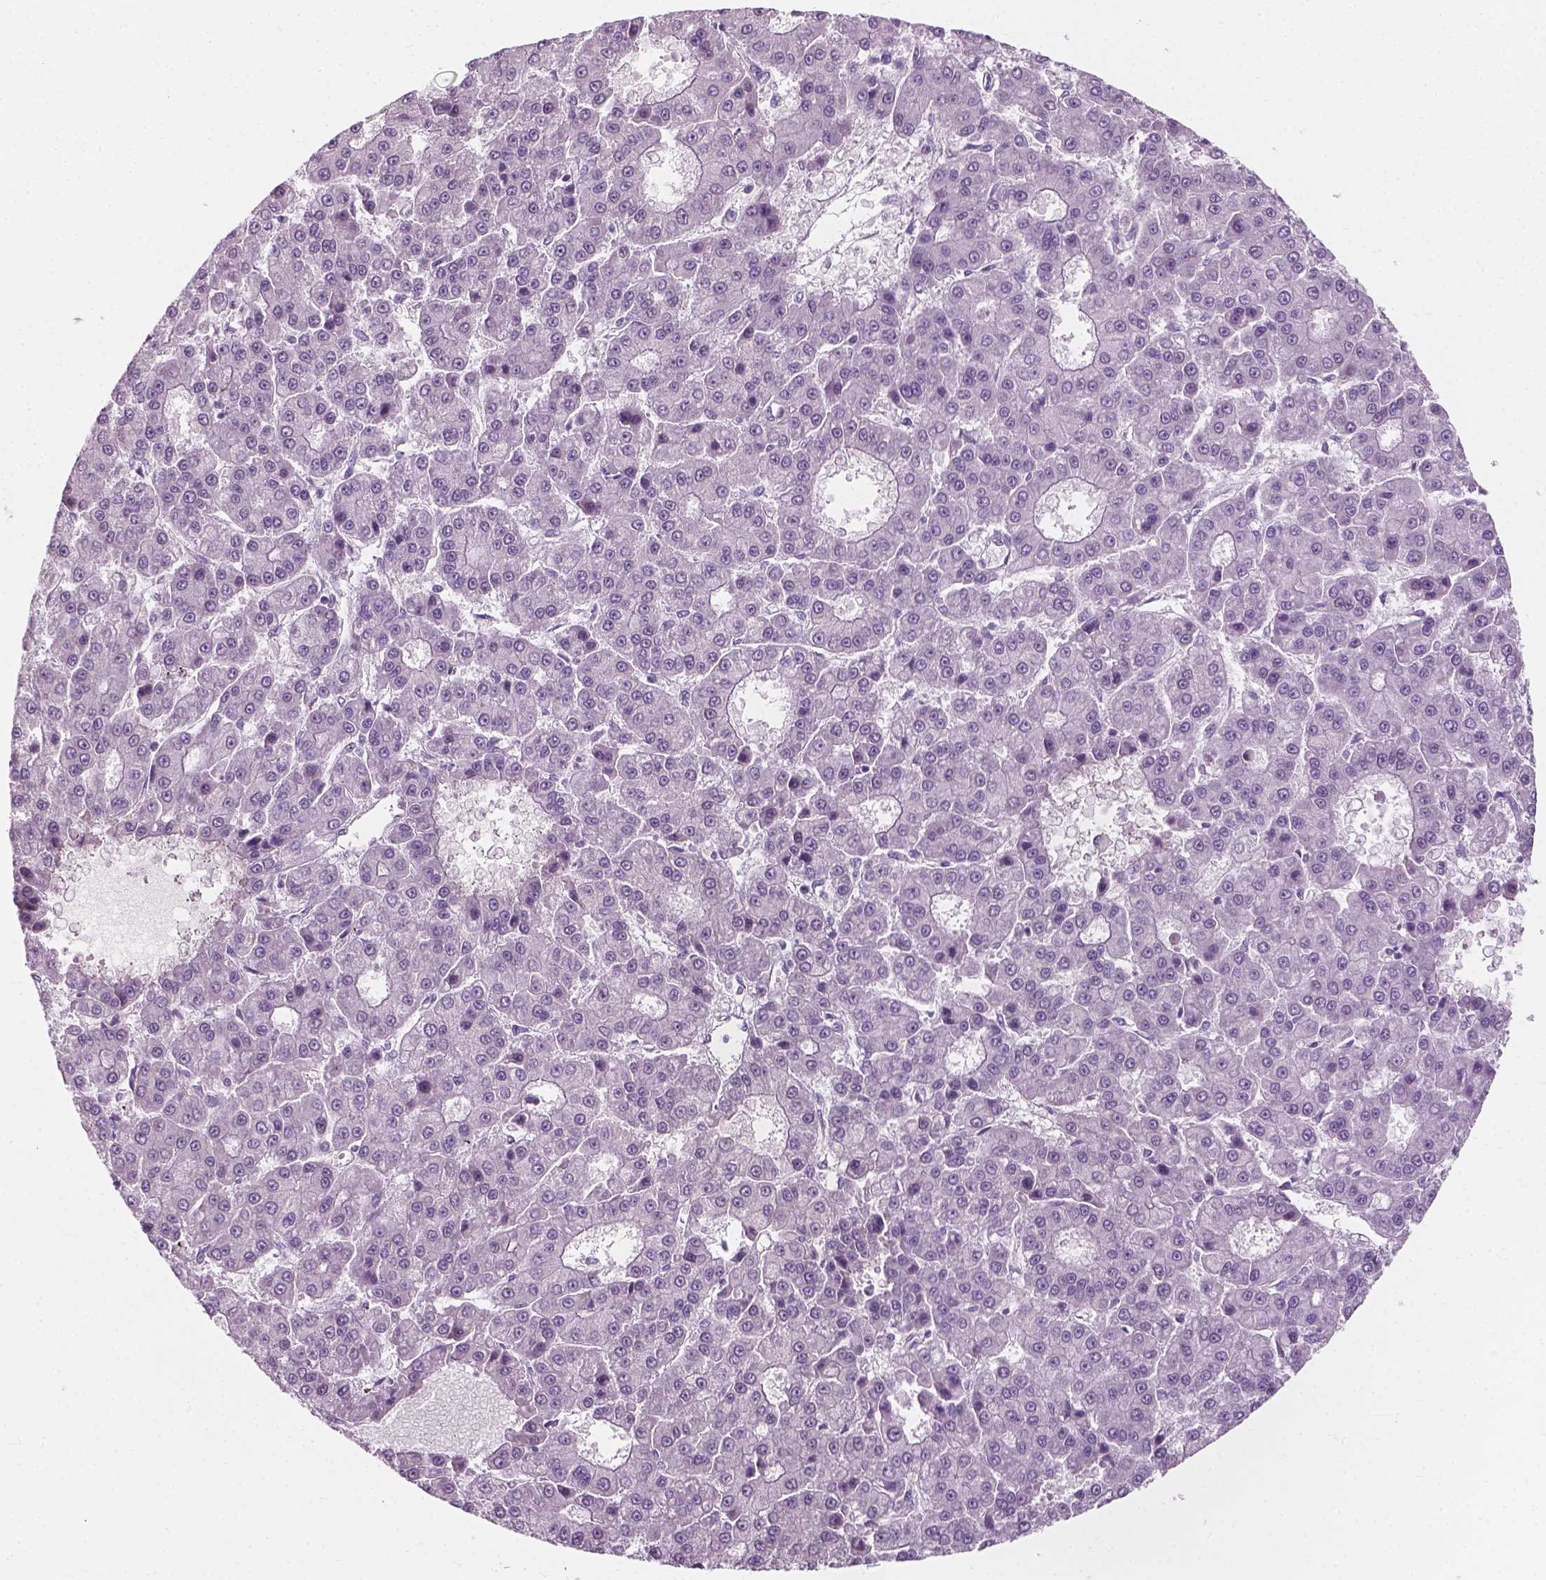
{"staining": {"intensity": "negative", "quantity": "none", "location": "none"}, "tissue": "liver cancer", "cell_type": "Tumor cells", "image_type": "cancer", "snomed": [{"axis": "morphology", "description": "Carcinoma, Hepatocellular, NOS"}, {"axis": "topography", "description": "Liver"}], "caption": "This micrograph is of liver hepatocellular carcinoma stained with immunohistochemistry (IHC) to label a protein in brown with the nuclei are counter-stained blue. There is no staining in tumor cells. (Brightfield microscopy of DAB (3,3'-diaminobenzidine) immunohistochemistry (IHC) at high magnification).", "gene": "CFAP126", "patient": {"sex": "male", "age": 70}}